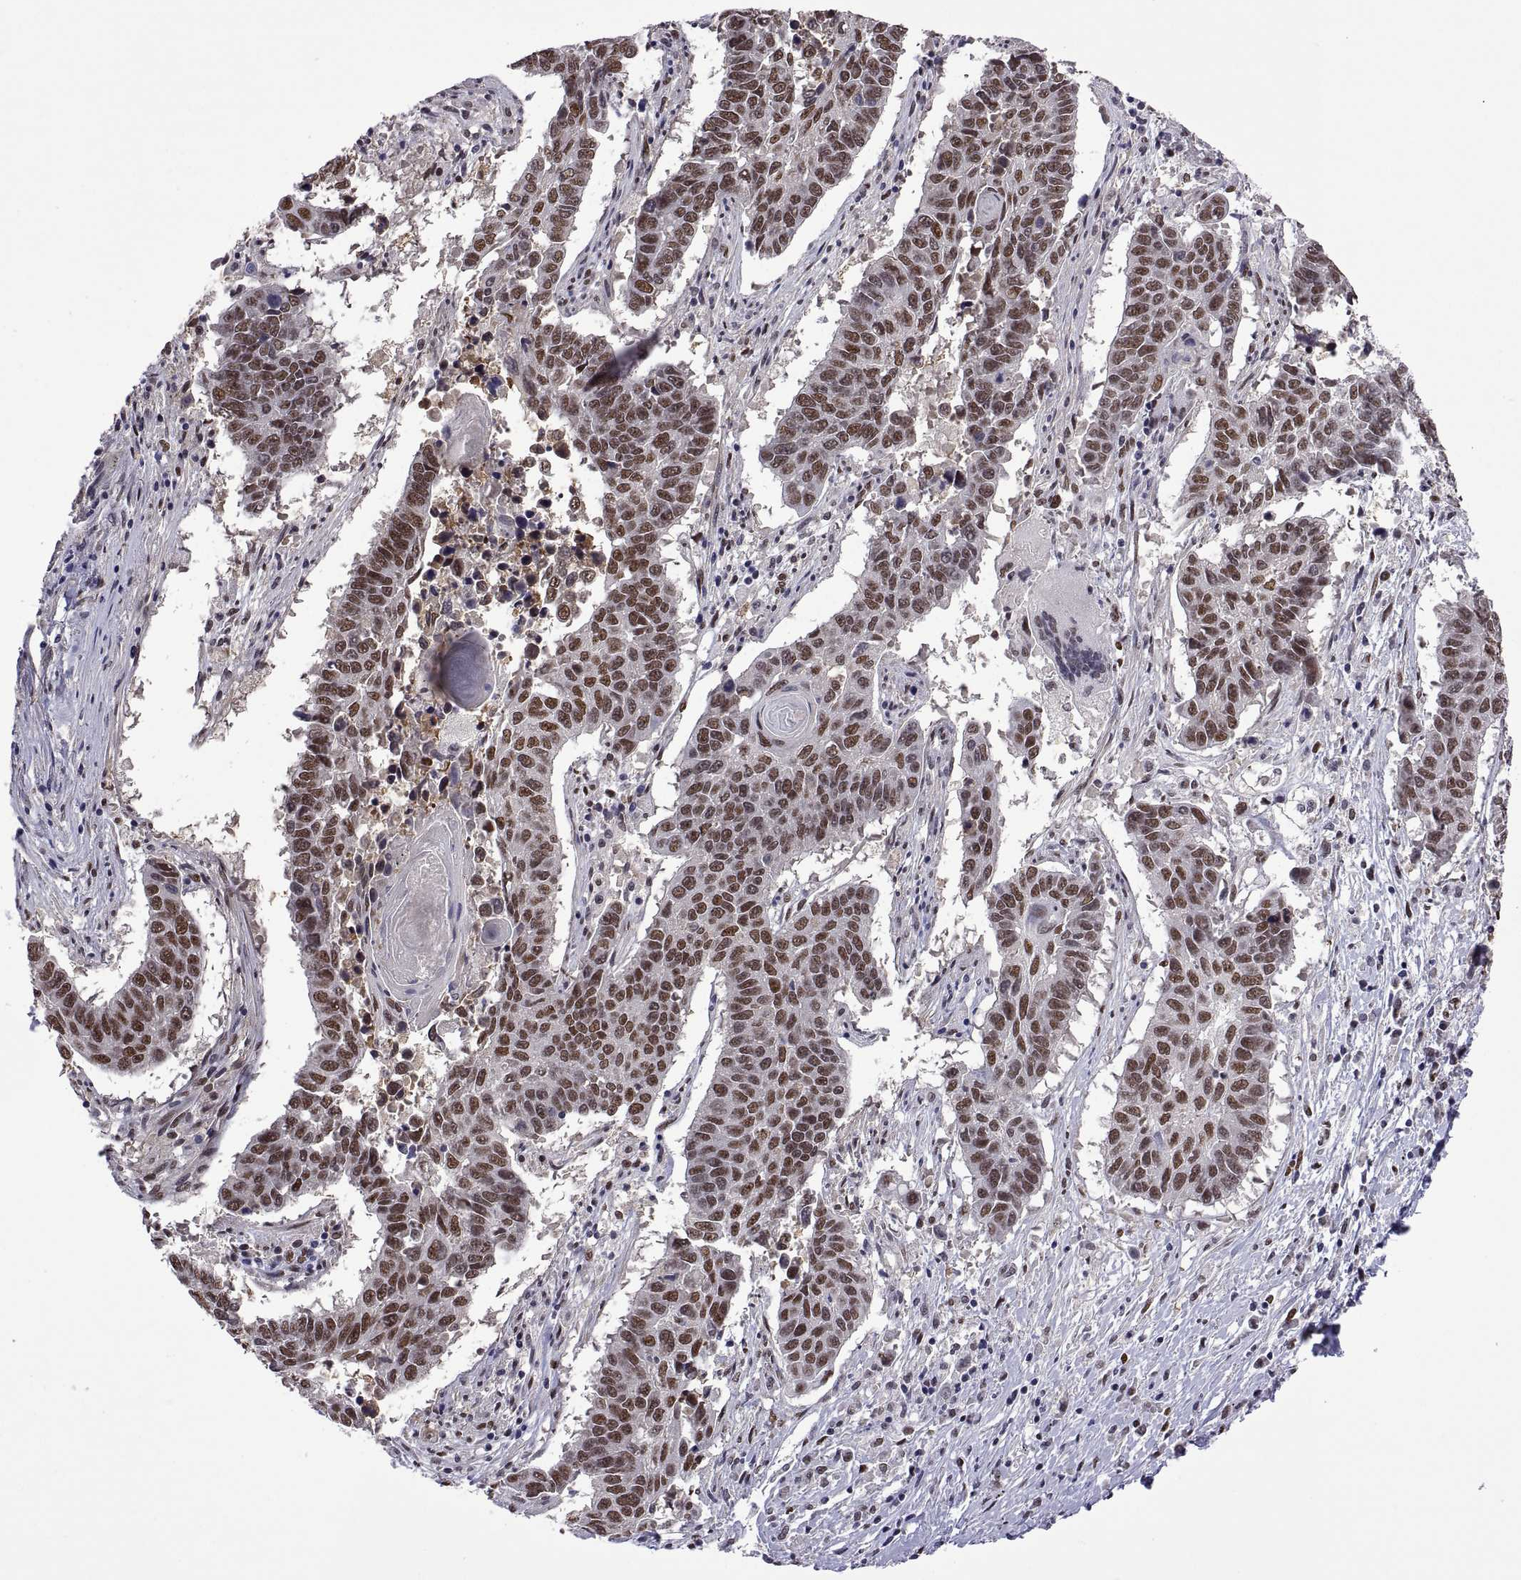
{"staining": {"intensity": "moderate", "quantity": ">75%", "location": "nuclear"}, "tissue": "lung cancer", "cell_type": "Tumor cells", "image_type": "cancer", "snomed": [{"axis": "morphology", "description": "Squamous cell carcinoma, NOS"}, {"axis": "topography", "description": "Lung"}], "caption": "About >75% of tumor cells in human lung cancer exhibit moderate nuclear protein staining as visualized by brown immunohistochemical staining.", "gene": "NR4A1", "patient": {"sex": "male", "age": 73}}